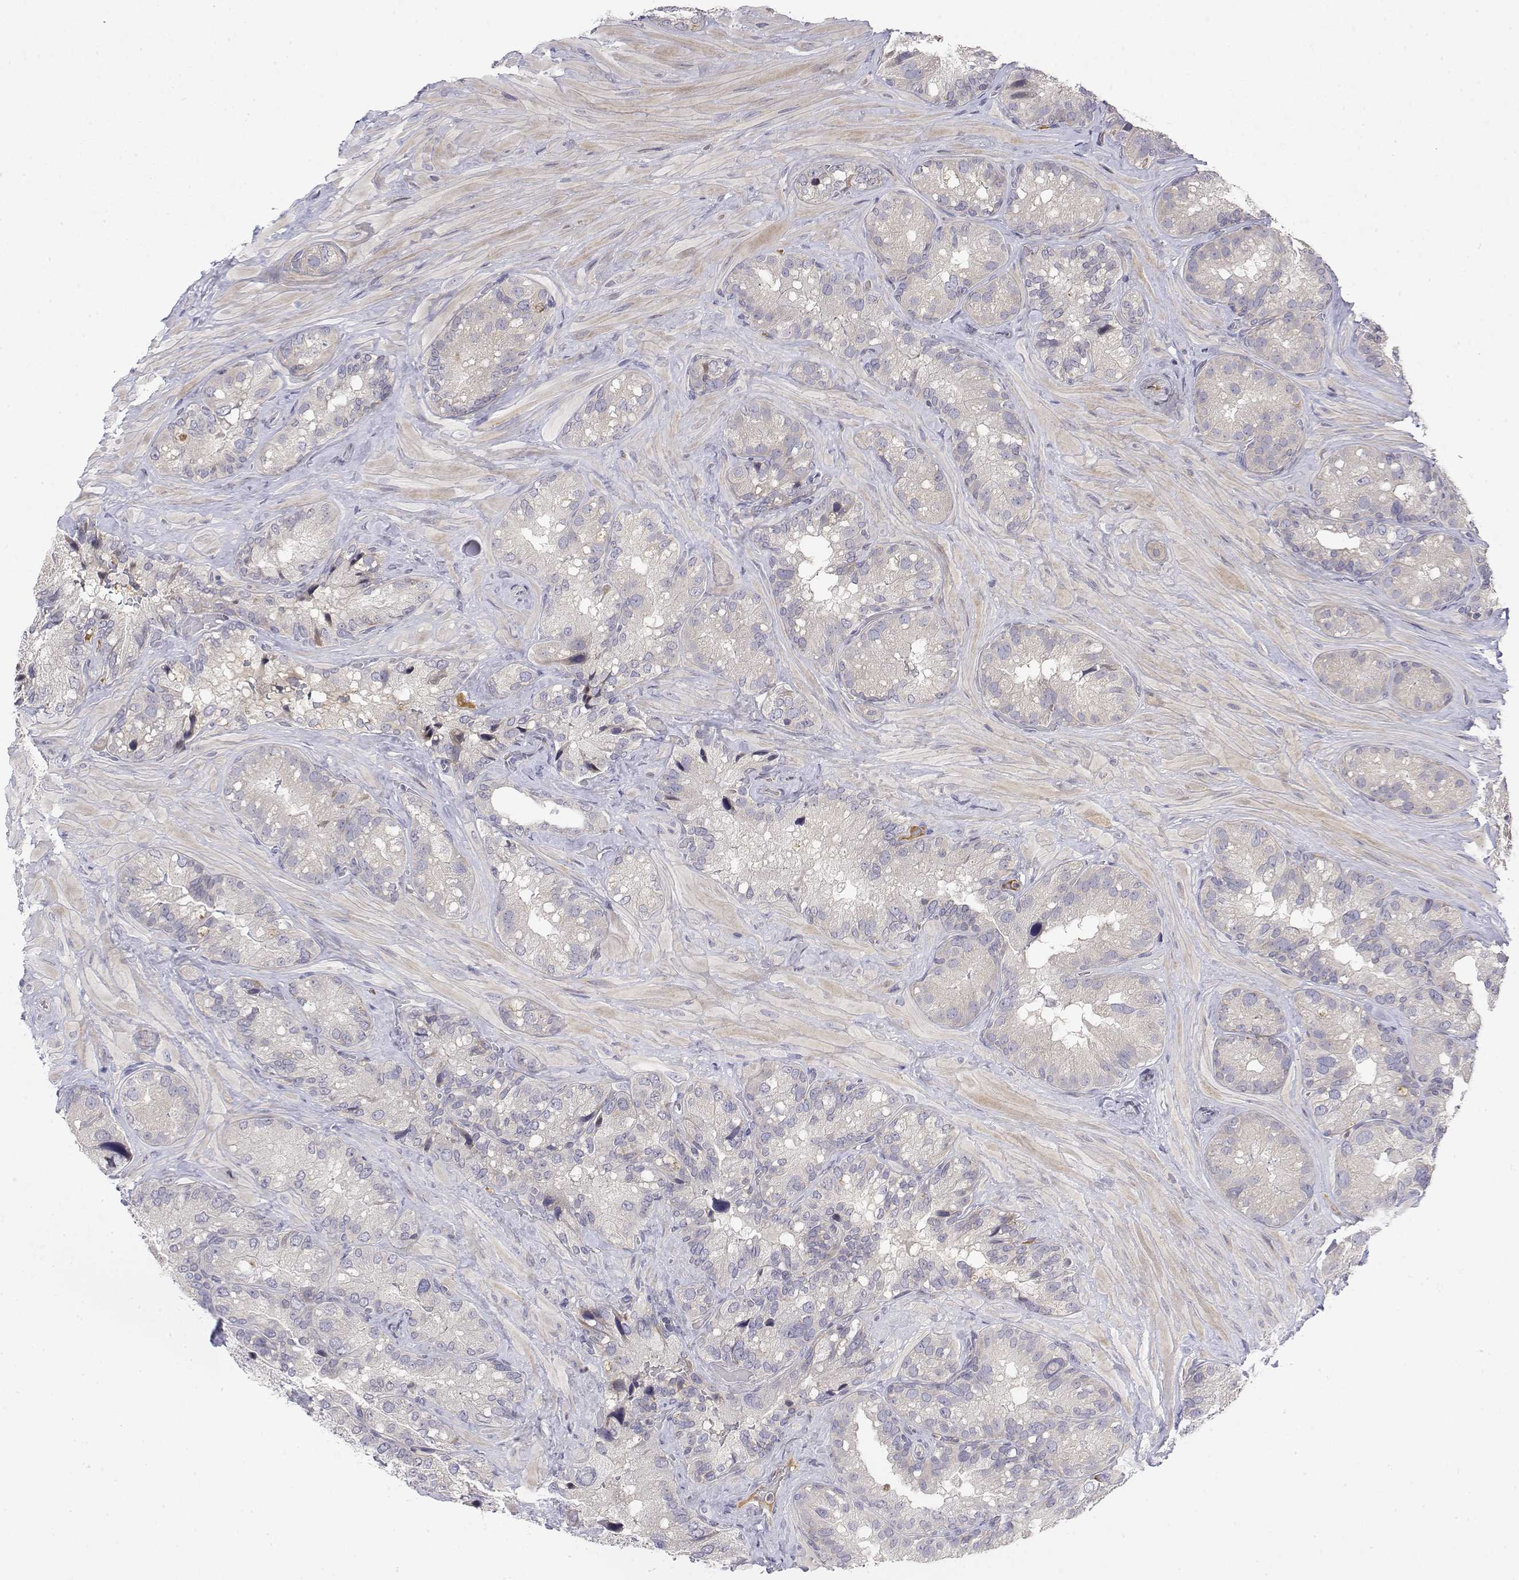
{"staining": {"intensity": "negative", "quantity": "none", "location": "none"}, "tissue": "seminal vesicle", "cell_type": "Glandular cells", "image_type": "normal", "snomed": [{"axis": "morphology", "description": "Normal tissue, NOS"}, {"axis": "topography", "description": "Seminal veicle"}], "caption": "A high-resolution photomicrograph shows immunohistochemistry (IHC) staining of normal seminal vesicle, which shows no significant expression in glandular cells.", "gene": "IGFBP4", "patient": {"sex": "male", "age": 60}}